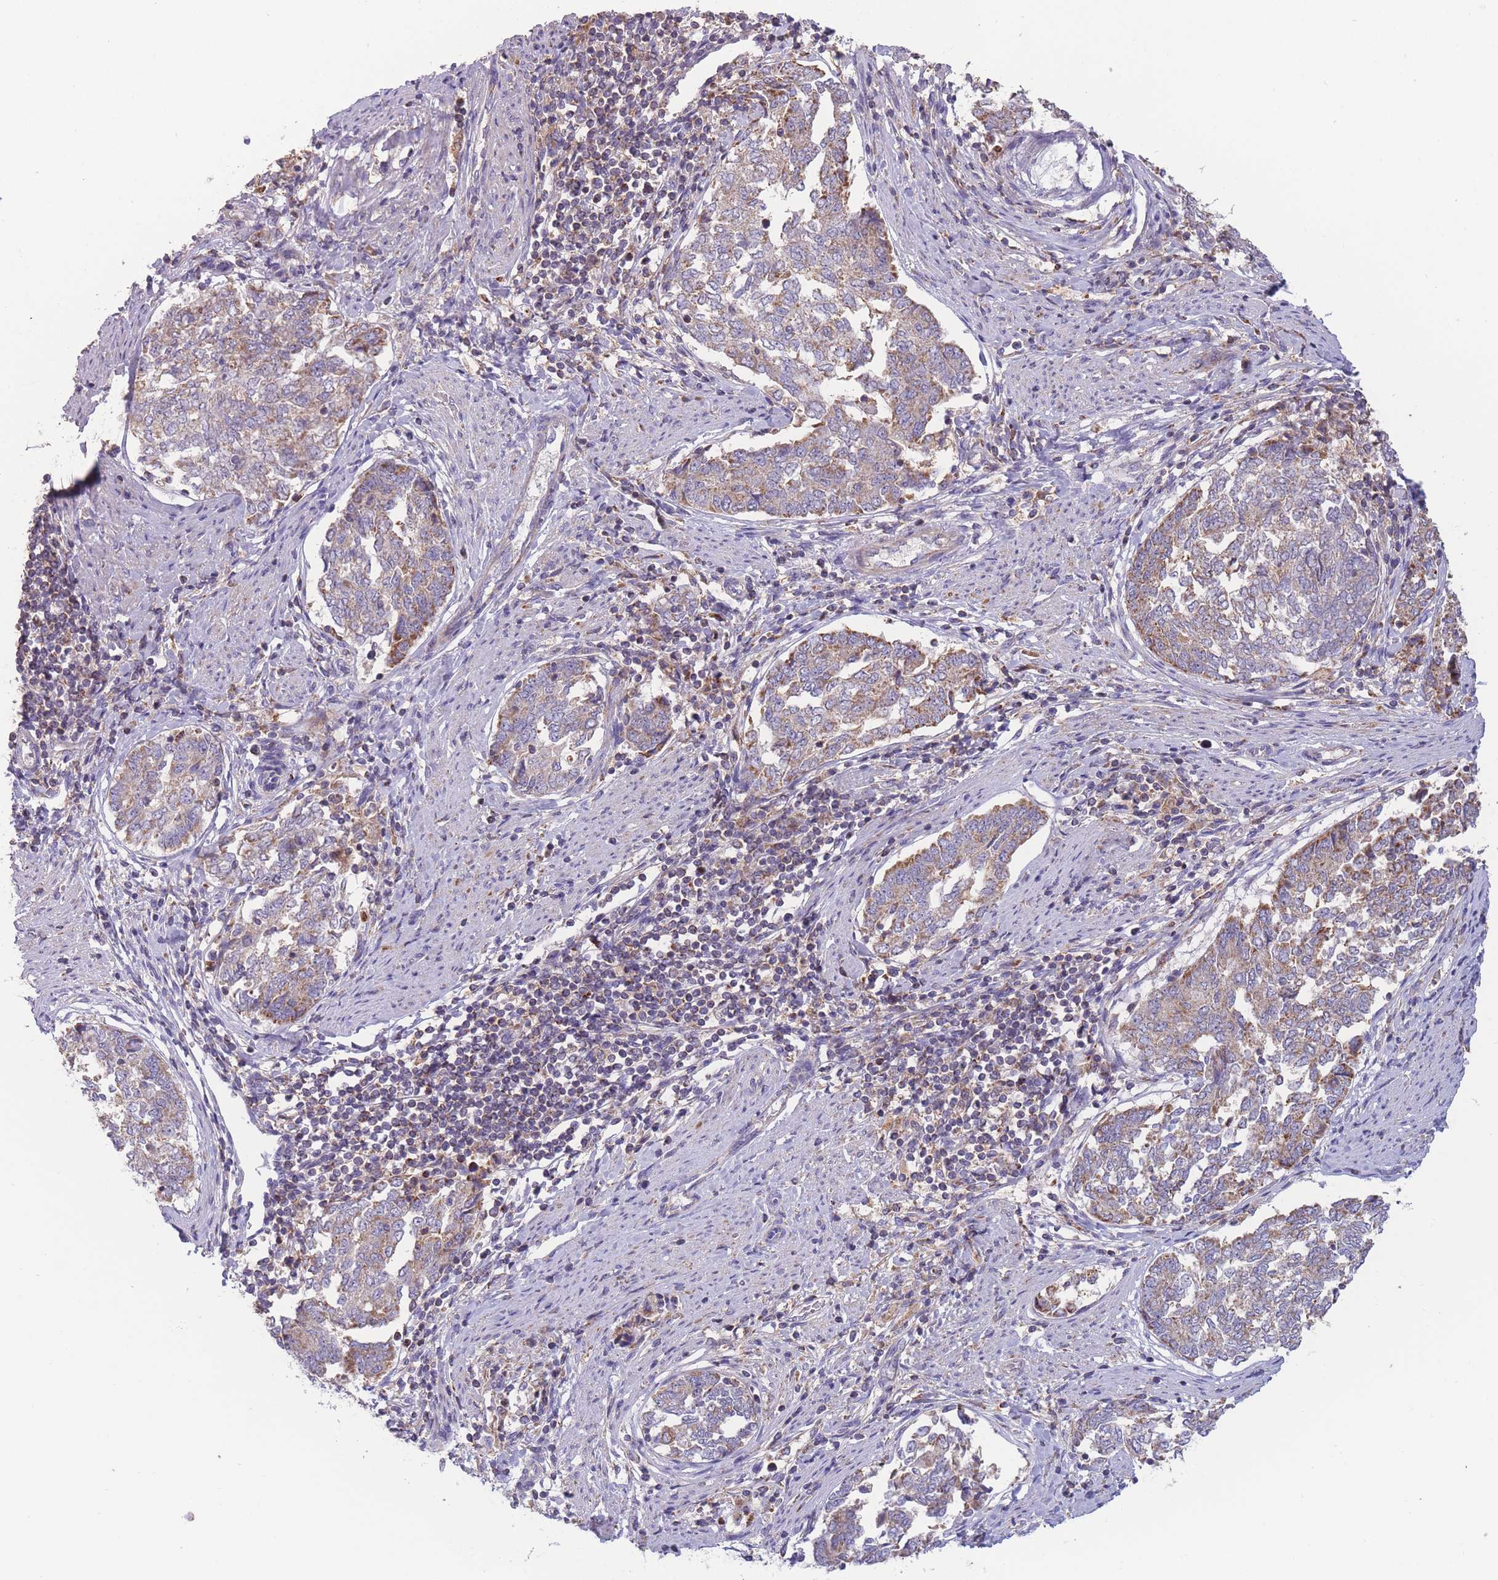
{"staining": {"intensity": "moderate", "quantity": "25%-75%", "location": "cytoplasmic/membranous"}, "tissue": "endometrial cancer", "cell_type": "Tumor cells", "image_type": "cancer", "snomed": [{"axis": "morphology", "description": "Adenocarcinoma, NOS"}, {"axis": "topography", "description": "Endometrium"}], "caption": "This photomicrograph displays endometrial adenocarcinoma stained with immunohistochemistry (IHC) to label a protein in brown. The cytoplasmic/membranous of tumor cells show moderate positivity for the protein. Nuclei are counter-stained blue.", "gene": "SLC25A42", "patient": {"sex": "female", "age": 80}}